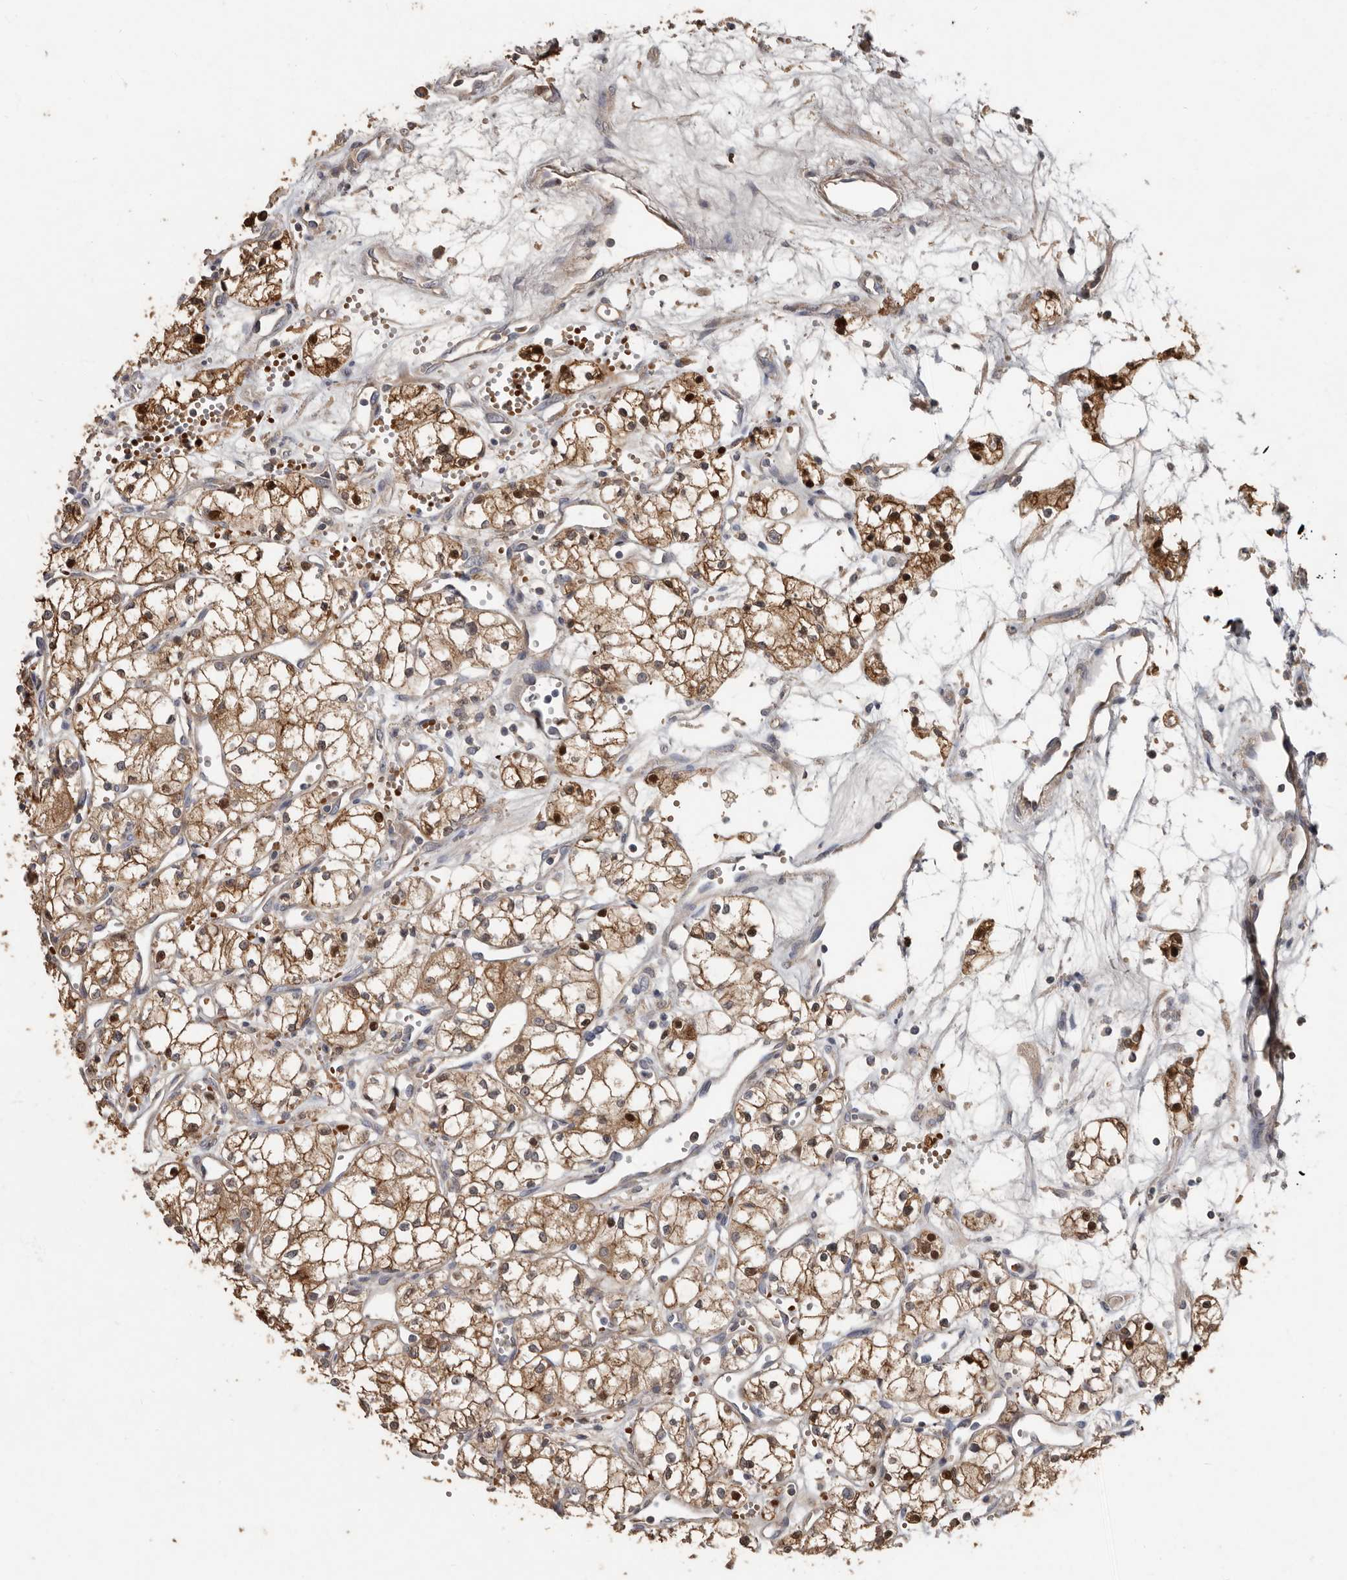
{"staining": {"intensity": "moderate", "quantity": ">75%", "location": "cytoplasmic/membranous,nuclear"}, "tissue": "renal cancer", "cell_type": "Tumor cells", "image_type": "cancer", "snomed": [{"axis": "morphology", "description": "Adenocarcinoma, NOS"}, {"axis": "topography", "description": "Kidney"}], "caption": "Adenocarcinoma (renal) stained with DAB (3,3'-diaminobenzidine) IHC exhibits medium levels of moderate cytoplasmic/membranous and nuclear expression in about >75% of tumor cells.", "gene": "KIF26B", "patient": {"sex": "male", "age": 59}}